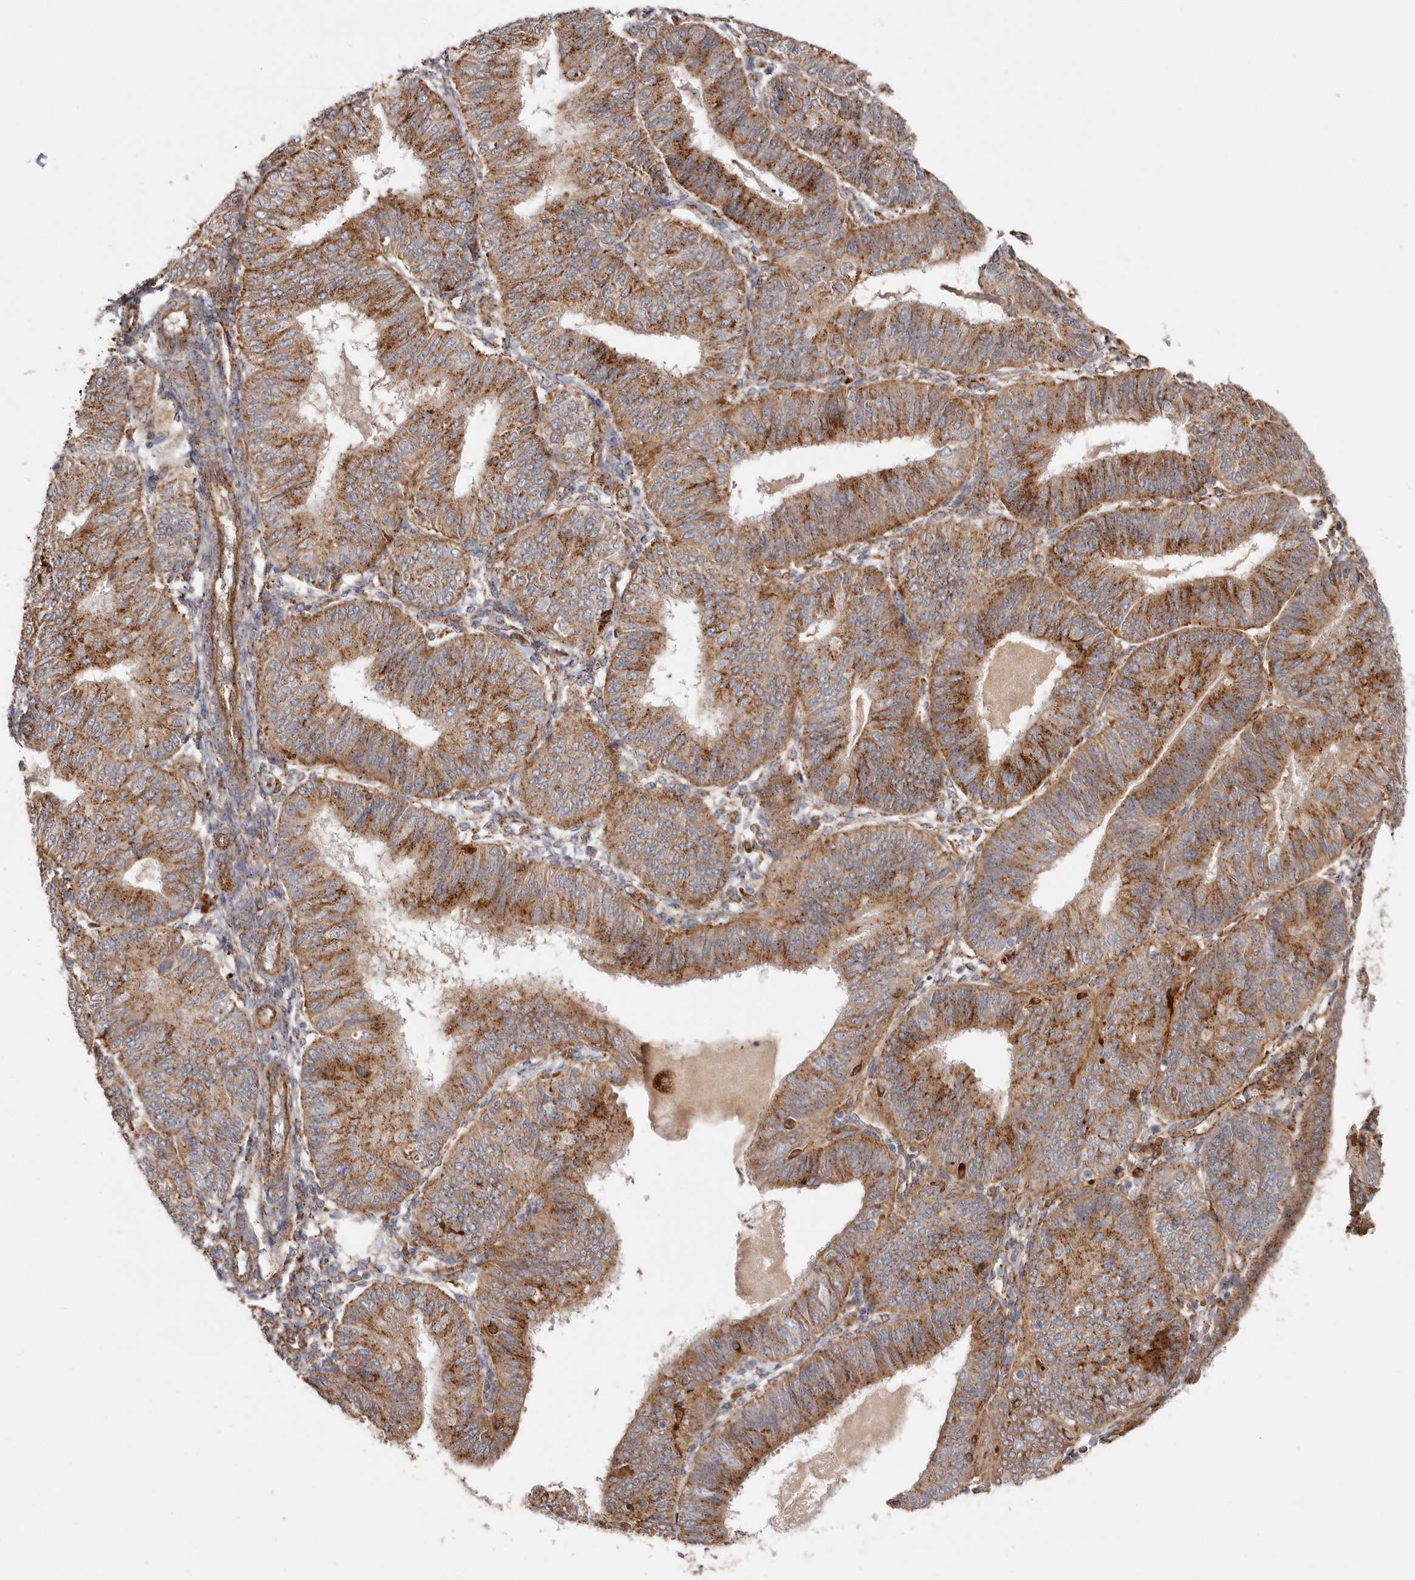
{"staining": {"intensity": "moderate", "quantity": ">75%", "location": "cytoplasmic/membranous"}, "tissue": "endometrial cancer", "cell_type": "Tumor cells", "image_type": "cancer", "snomed": [{"axis": "morphology", "description": "Adenocarcinoma, NOS"}, {"axis": "topography", "description": "Endometrium"}], "caption": "A high-resolution micrograph shows IHC staining of endometrial cancer (adenocarcinoma), which displays moderate cytoplasmic/membranous expression in about >75% of tumor cells.", "gene": "GRN", "patient": {"sex": "female", "age": 58}}